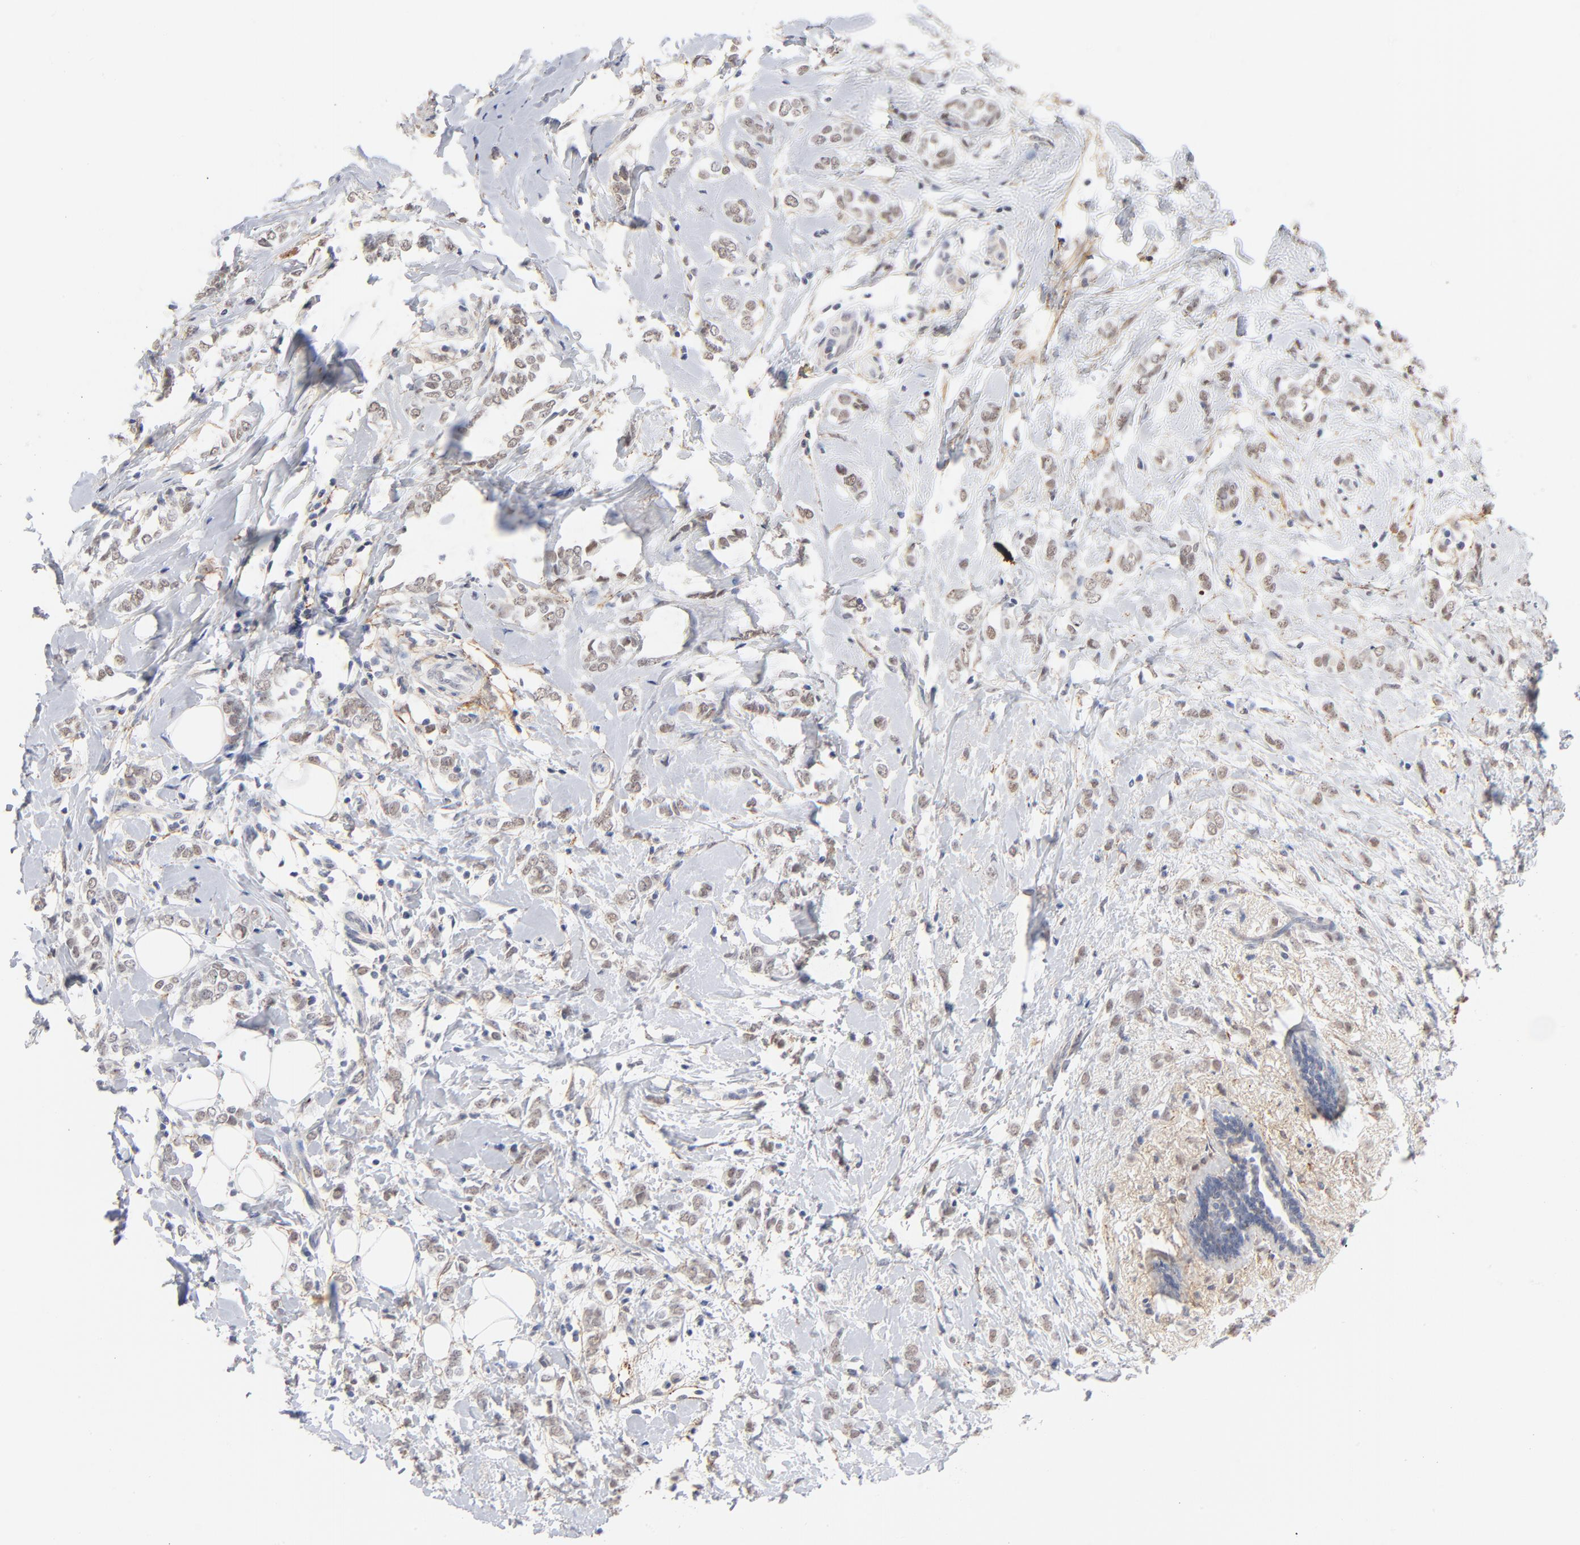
{"staining": {"intensity": "weak", "quantity": ">75%", "location": "nuclear"}, "tissue": "breast cancer", "cell_type": "Tumor cells", "image_type": "cancer", "snomed": [{"axis": "morphology", "description": "Normal tissue, NOS"}, {"axis": "morphology", "description": "Lobular carcinoma"}, {"axis": "topography", "description": "Breast"}], "caption": "Immunohistochemical staining of lobular carcinoma (breast) displays weak nuclear protein positivity in about >75% of tumor cells.", "gene": "LTBP2", "patient": {"sex": "female", "age": 47}}